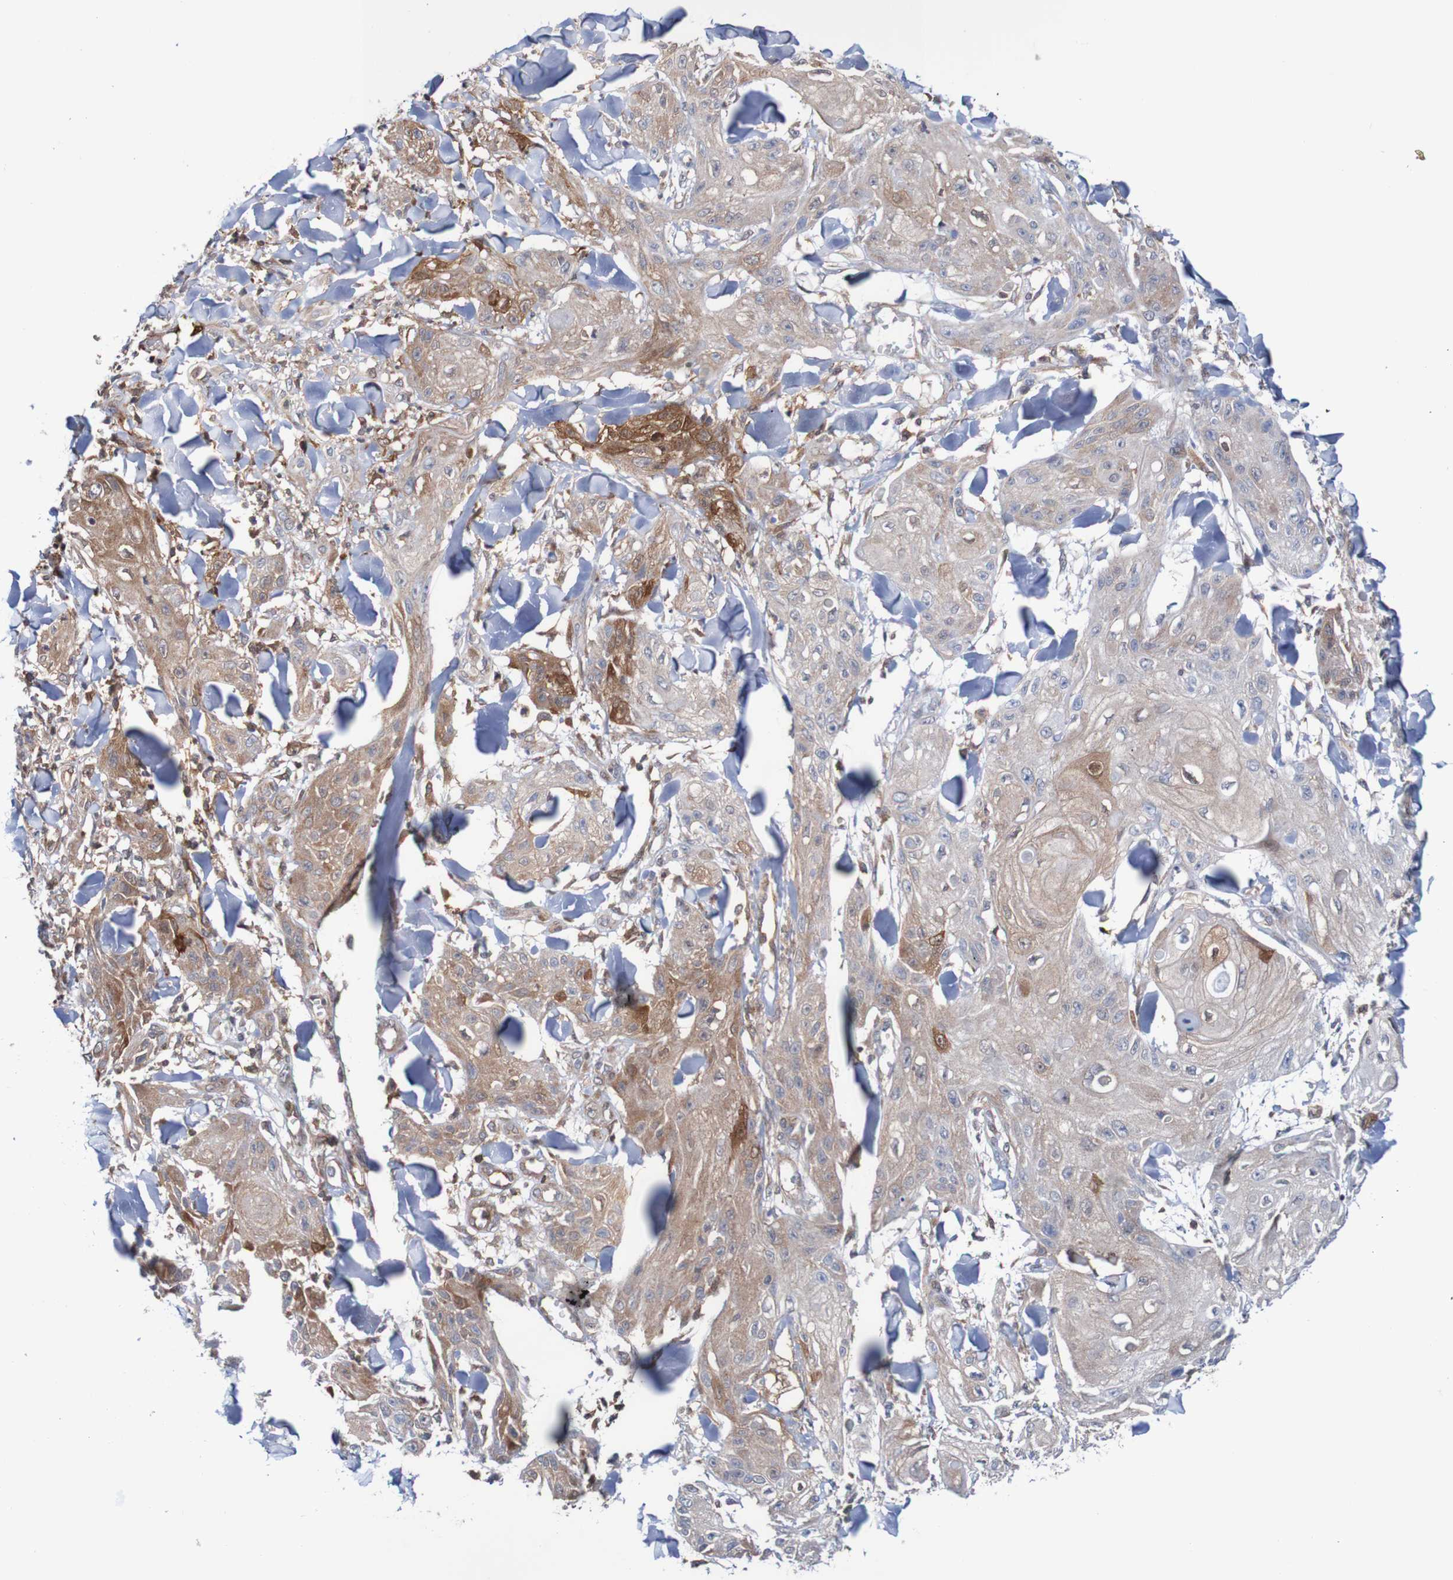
{"staining": {"intensity": "weak", "quantity": "25%-75%", "location": "cytoplasmic/membranous"}, "tissue": "skin cancer", "cell_type": "Tumor cells", "image_type": "cancer", "snomed": [{"axis": "morphology", "description": "Squamous cell carcinoma, NOS"}, {"axis": "topography", "description": "Skin"}], "caption": "Tumor cells show weak cytoplasmic/membranous positivity in about 25%-75% of cells in squamous cell carcinoma (skin).", "gene": "RIGI", "patient": {"sex": "male", "age": 74}}